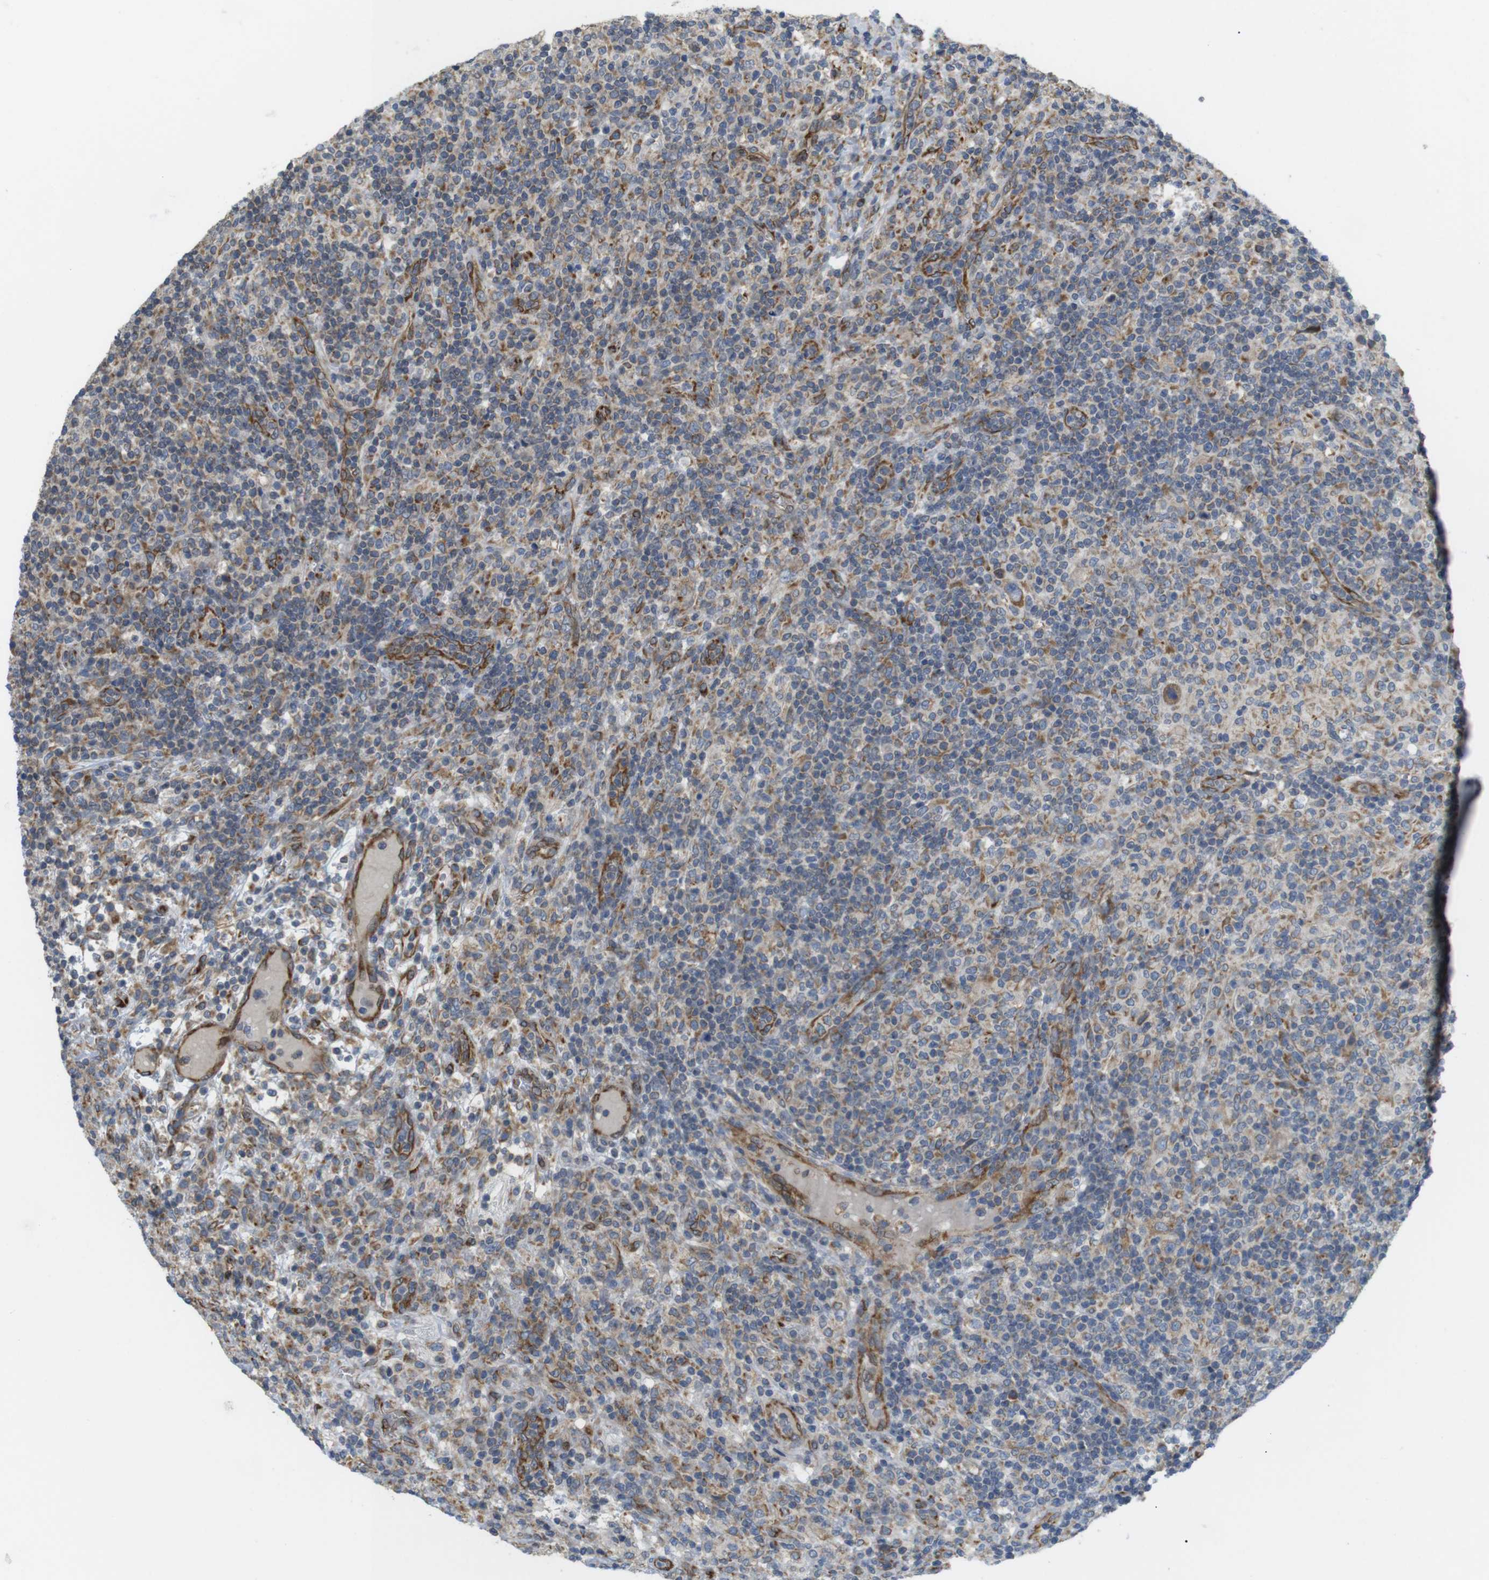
{"staining": {"intensity": "moderate", "quantity": "25%-75%", "location": "cytoplasmic/membranous"}, "tissue": "lymphoma", "cell_type": "Tumor cells", "image_type": "cancer", "snomed": [{"axis": "morphology", "description": "Hodgkin's disease, NOS"}, {"axis": "topography", "description": "Lymph node"}], "caption": "Lymphoma stained with a protein marker demonstrates moderate staining in tumor cells.", "gene": "PCNX2", "patient": {"sex": "male", "age": 70}}